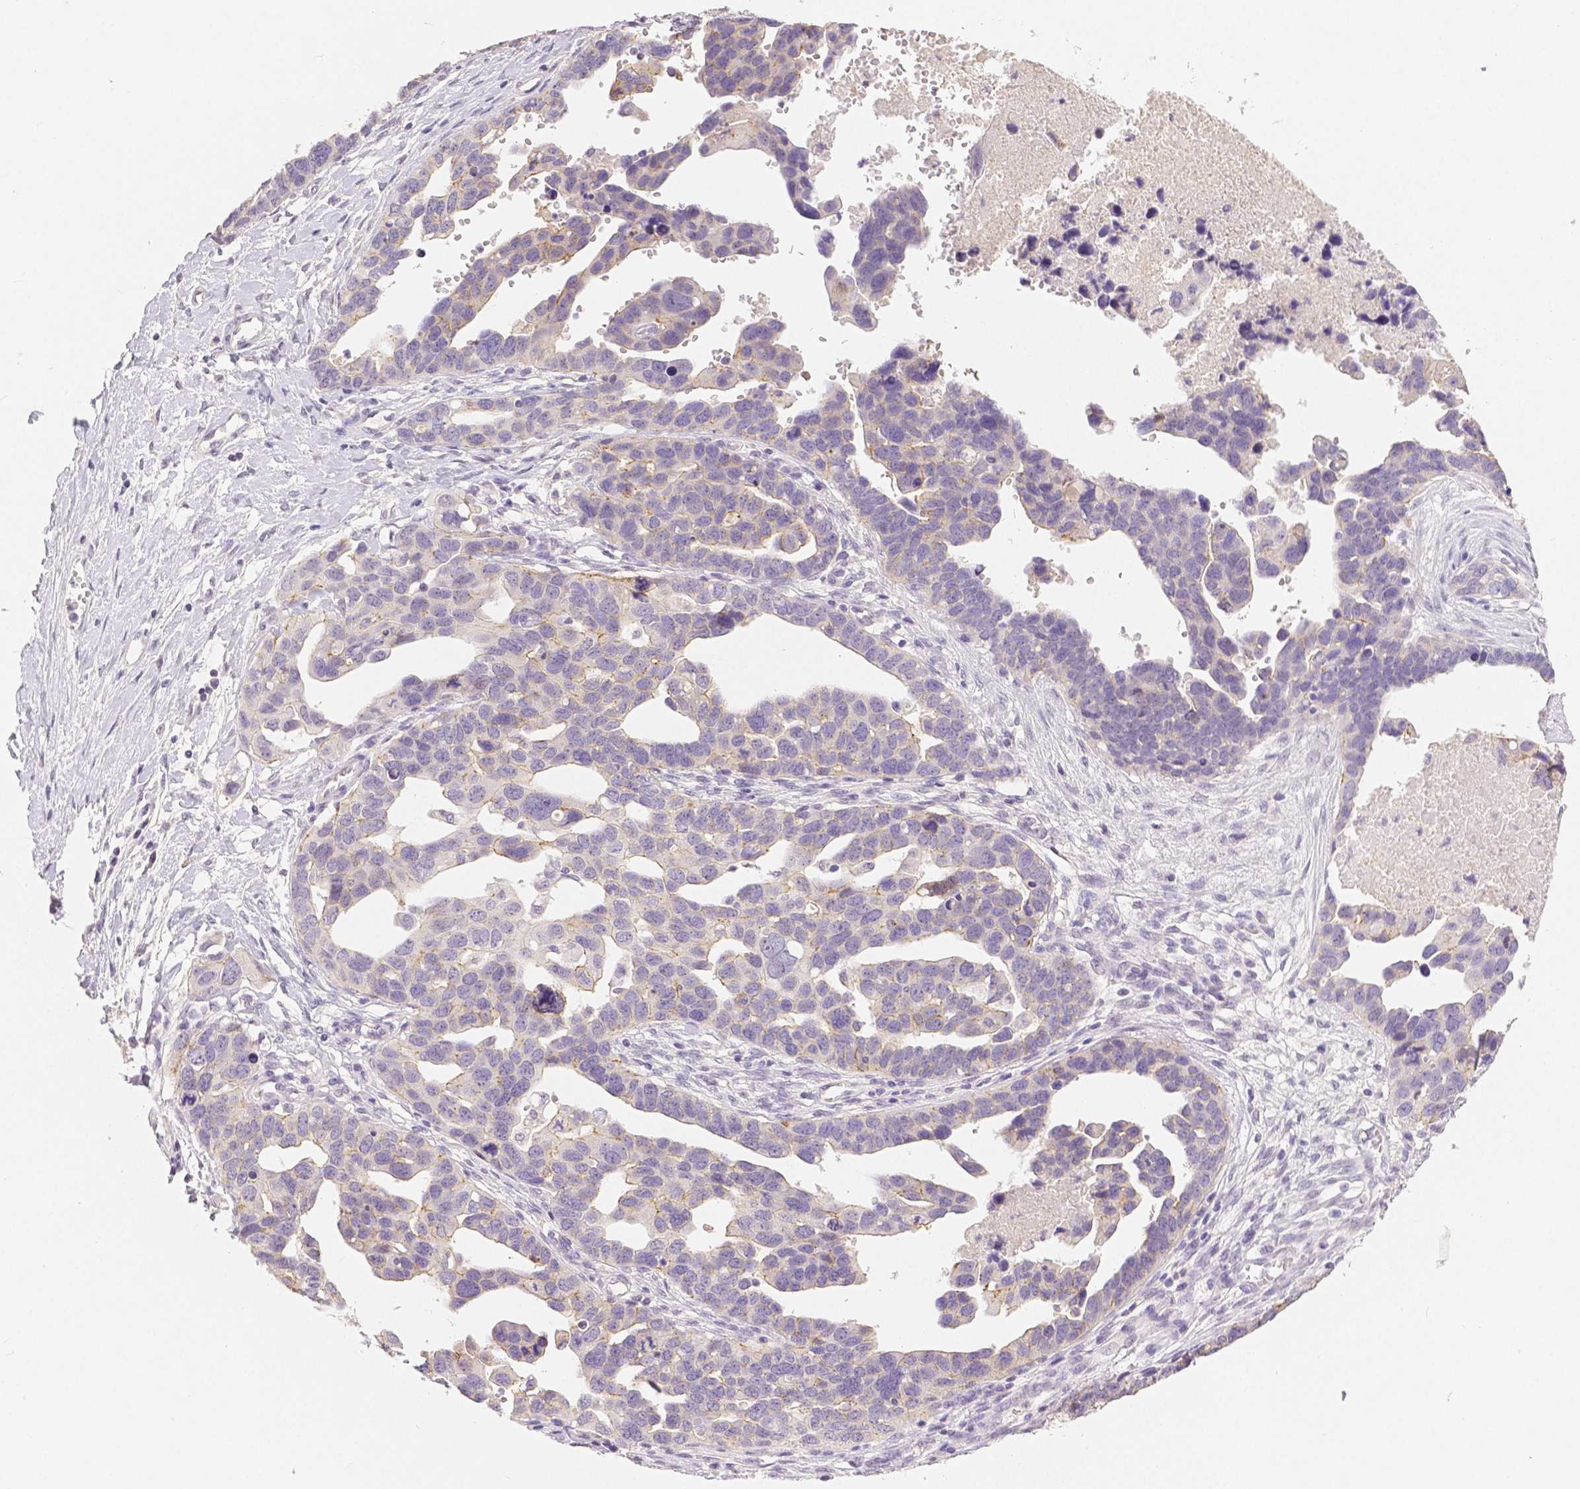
{"staining": {"intensity": "negative", "quantity": "none", "location": "none"}, "tissue": "ovarian cancer", "cell_type": "Tumor cells", "image_type": "cancer", "snomed": [{"axis": "morphology", "description": "Cystadenocarcinoma, serous, NOS"}, {"axis": "topography", "description": "Ovary"}], "caption": "The image reveals no significant staining in tumor cells of ovarian cancer (serous cystadenocarcinoma). (Immunohistochemistry (ihc), brightfield microscopy, high magnification).", "gene": "OCLN", "patient": {"sex": "female", "age": 54}}